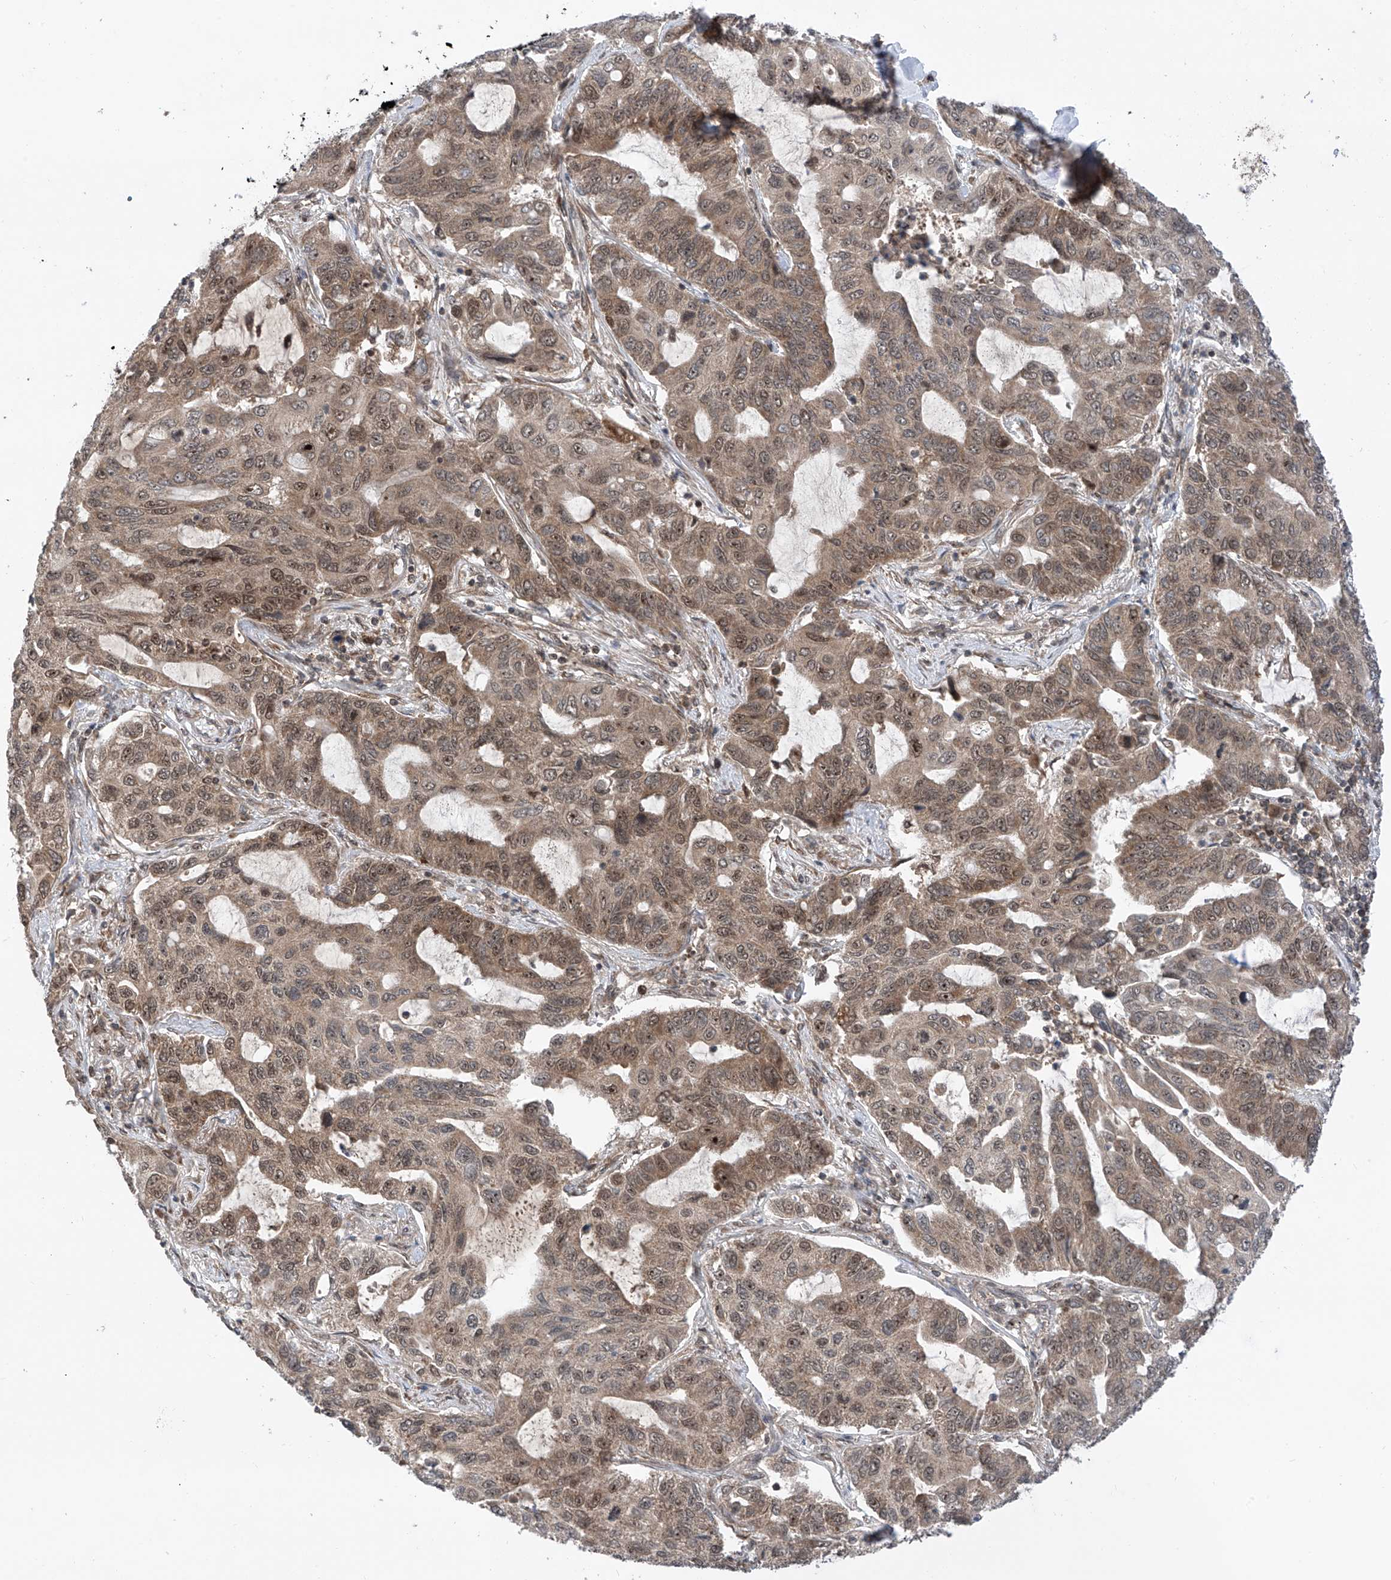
{"staining": {"intensity": "moderate", "quantity": ">75%", "location": "cytoplasmic/membranous,nuclear"}, "tissue": "lung cancer", "cell_type": "Tumor cells", "image_type": "cancer", "snomed": [{"axis": "morphology", "description": "Adenocarcinoma, NOS"}, {"axis": "topography", "description": "Lung"}], "caption": "Lung adenocarcinoma stained with a brown dye shows moderate cytoplasmic/membranous and nuclear positive positivity in approximately >75% of tumor cells.", "gene": "C1orf131", "patient": {"sex": "male", "age": 64}}